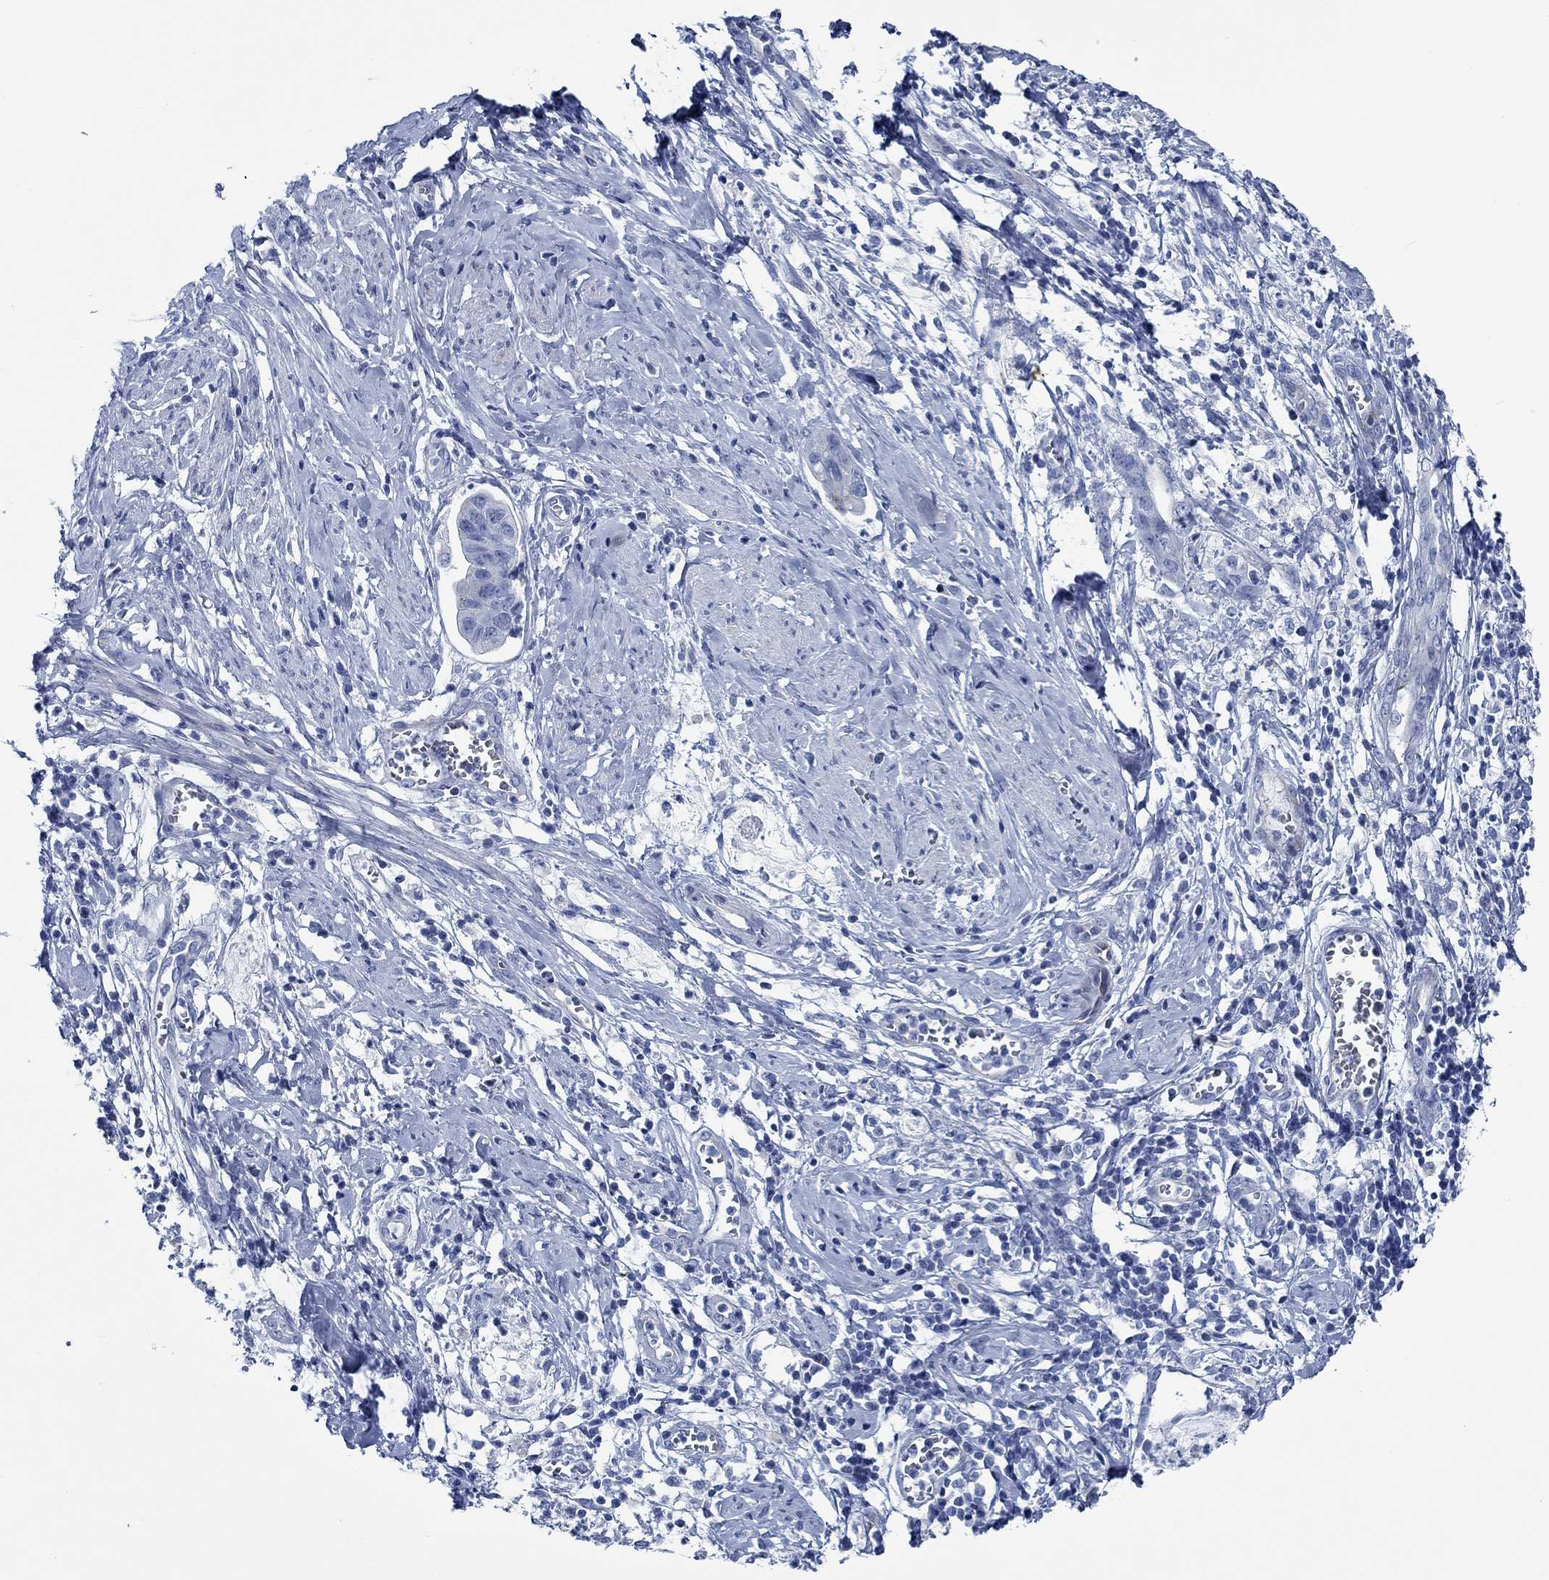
{"staining": {"intensity": "negative", "quantity": "none", "location": "none"}, "tissue": "cervical cancer", "cell_type": "Tumor cells", "image_type": "cancer", "snomed": [{"axis": "morphology", "description": "Adenocarcinoma, NOS"}, {"axis": "topography", "description": "Cervix"}], "caption": "Protein analysis of cervical cancer demonstrates no significant expression in tumor cells.", "gene": "SVEP1", "patient": {"sex": "female", "age": 44}}